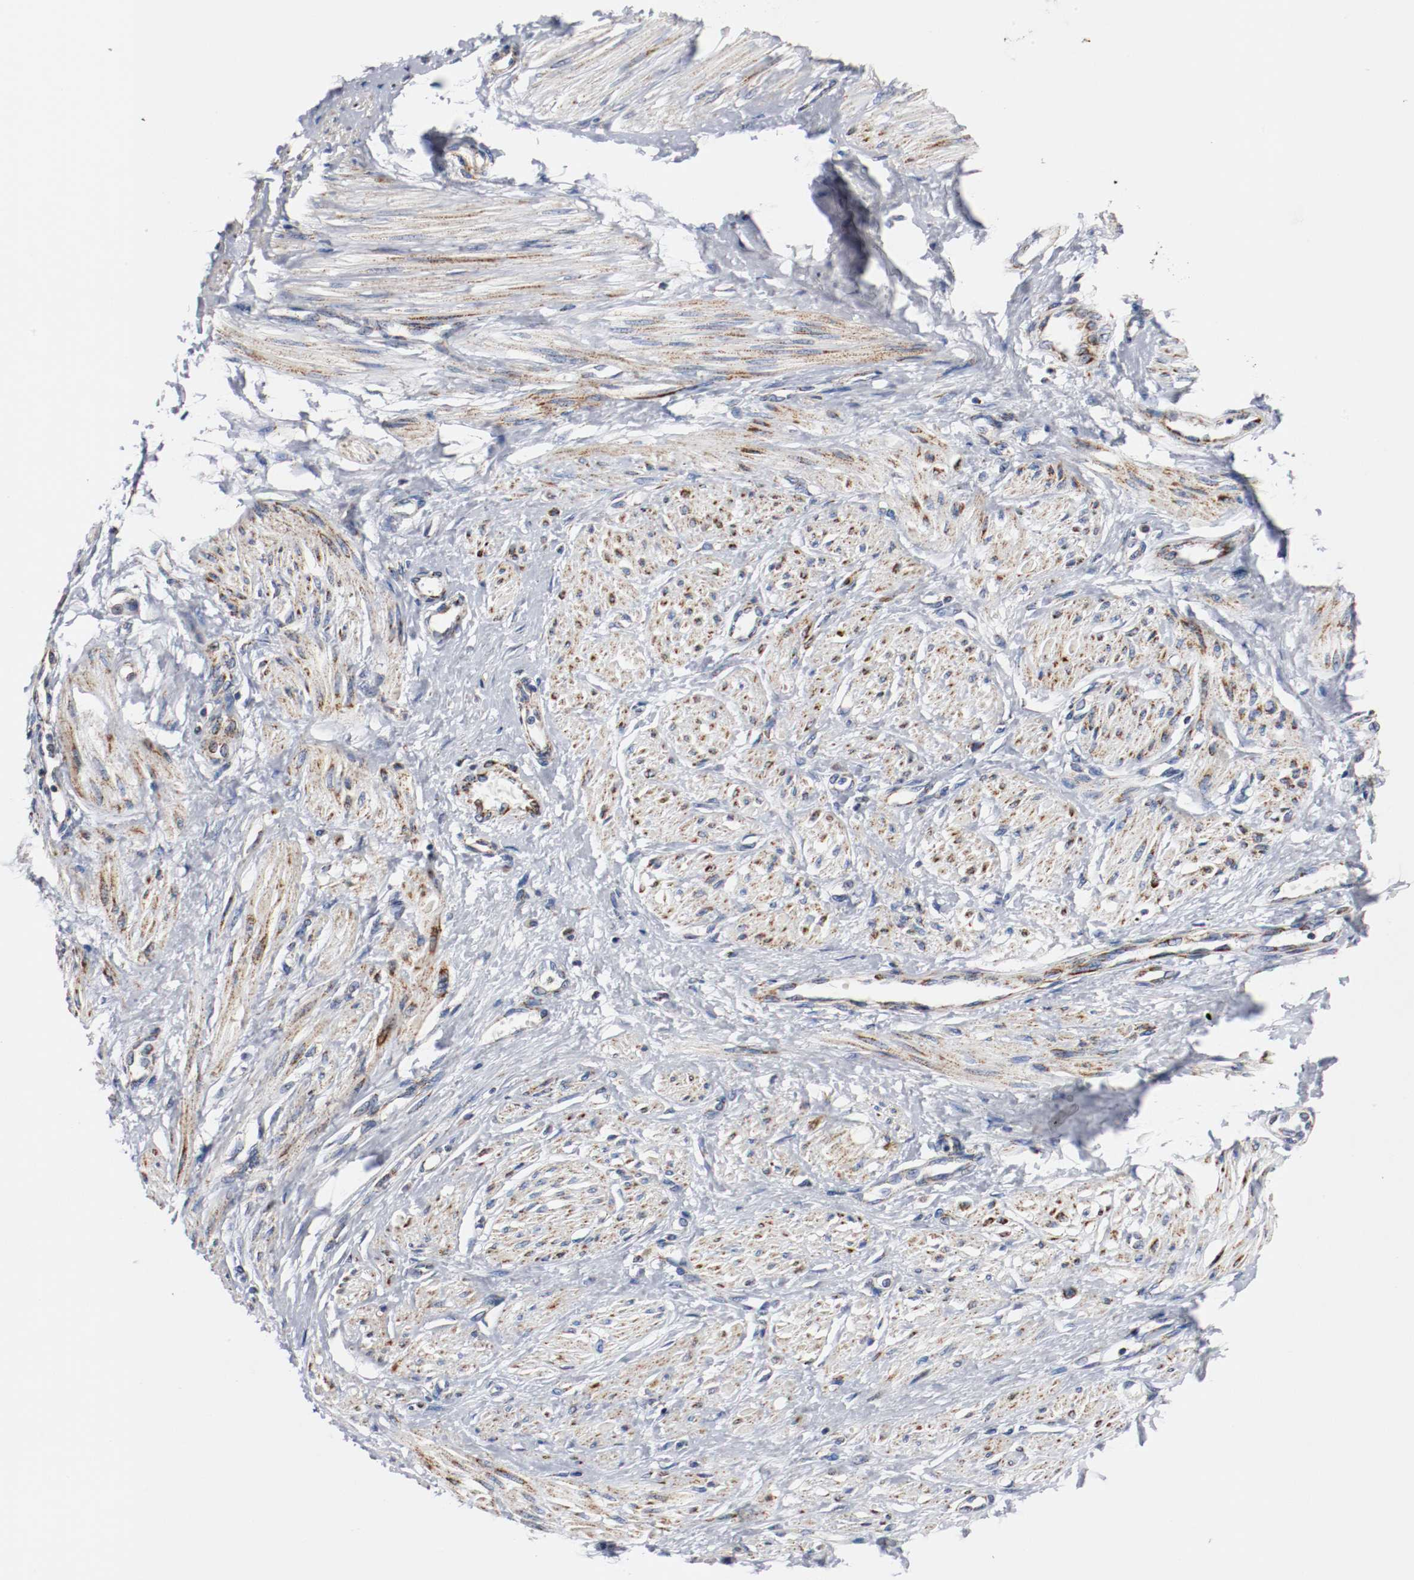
{"staining": {"intensity": "moderate", "quantity": ">75%", "location": "cytoplasmic/membranous"}, "tissue": "smooth muscle", "cell_type": "Smooth muscle cells", "image_type": "normal", "snomed": [{"axis": "morphology", "description": "Normal tissue, NOS"}, {"axis": "topography", "description": "Smooth muscle"}, {"axis": "topography", "description": "Uterus"}], "caption": "Smooth muscle stained for a protein (brown) reveals moderate cytoplasmic/membranous positive positivity in approximately >75% of smooth muscle cells.", "gene": "TUBD1", "patient": {"sex": "female", "age": 39}}